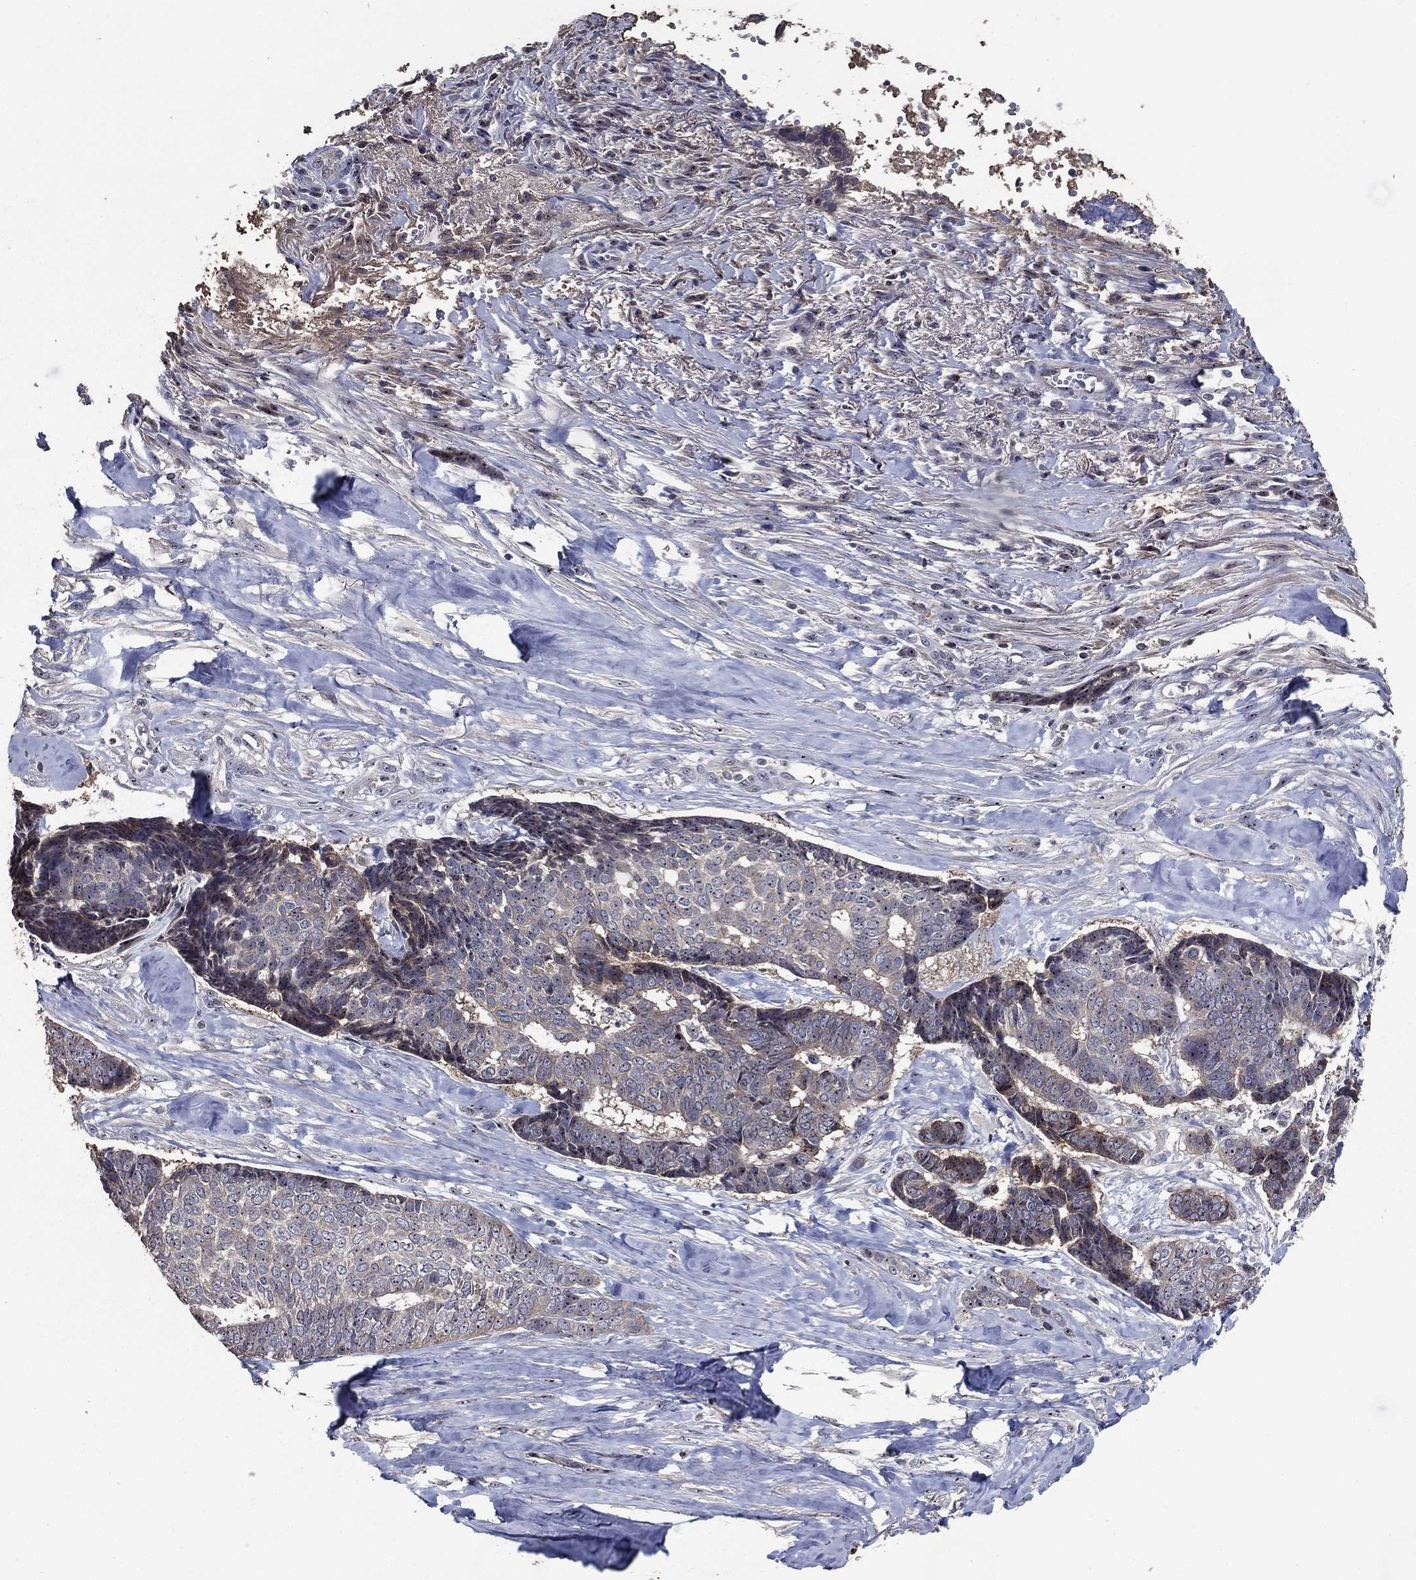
{"staining": {"intensity": "negative", "quantity": "none", "location": "none"}, "tissue": "skin cancer", "cell_type": "Tumor cells", "image_type": "cancer", "snomed": [{"axis": "morphology", "description": "Basal cell carcinoma"}, {"axis": "topography", "description": "Skin"}], "caption": "This histopathology image is of skin basal cell carcinoma stained with immunohistochemistry to label a protein in brown with the nuclei are counter-stained blue. There is no expression in tumor cells.", "gene": "EFNA1", "patient": {"sex": "male", "age": 86}}